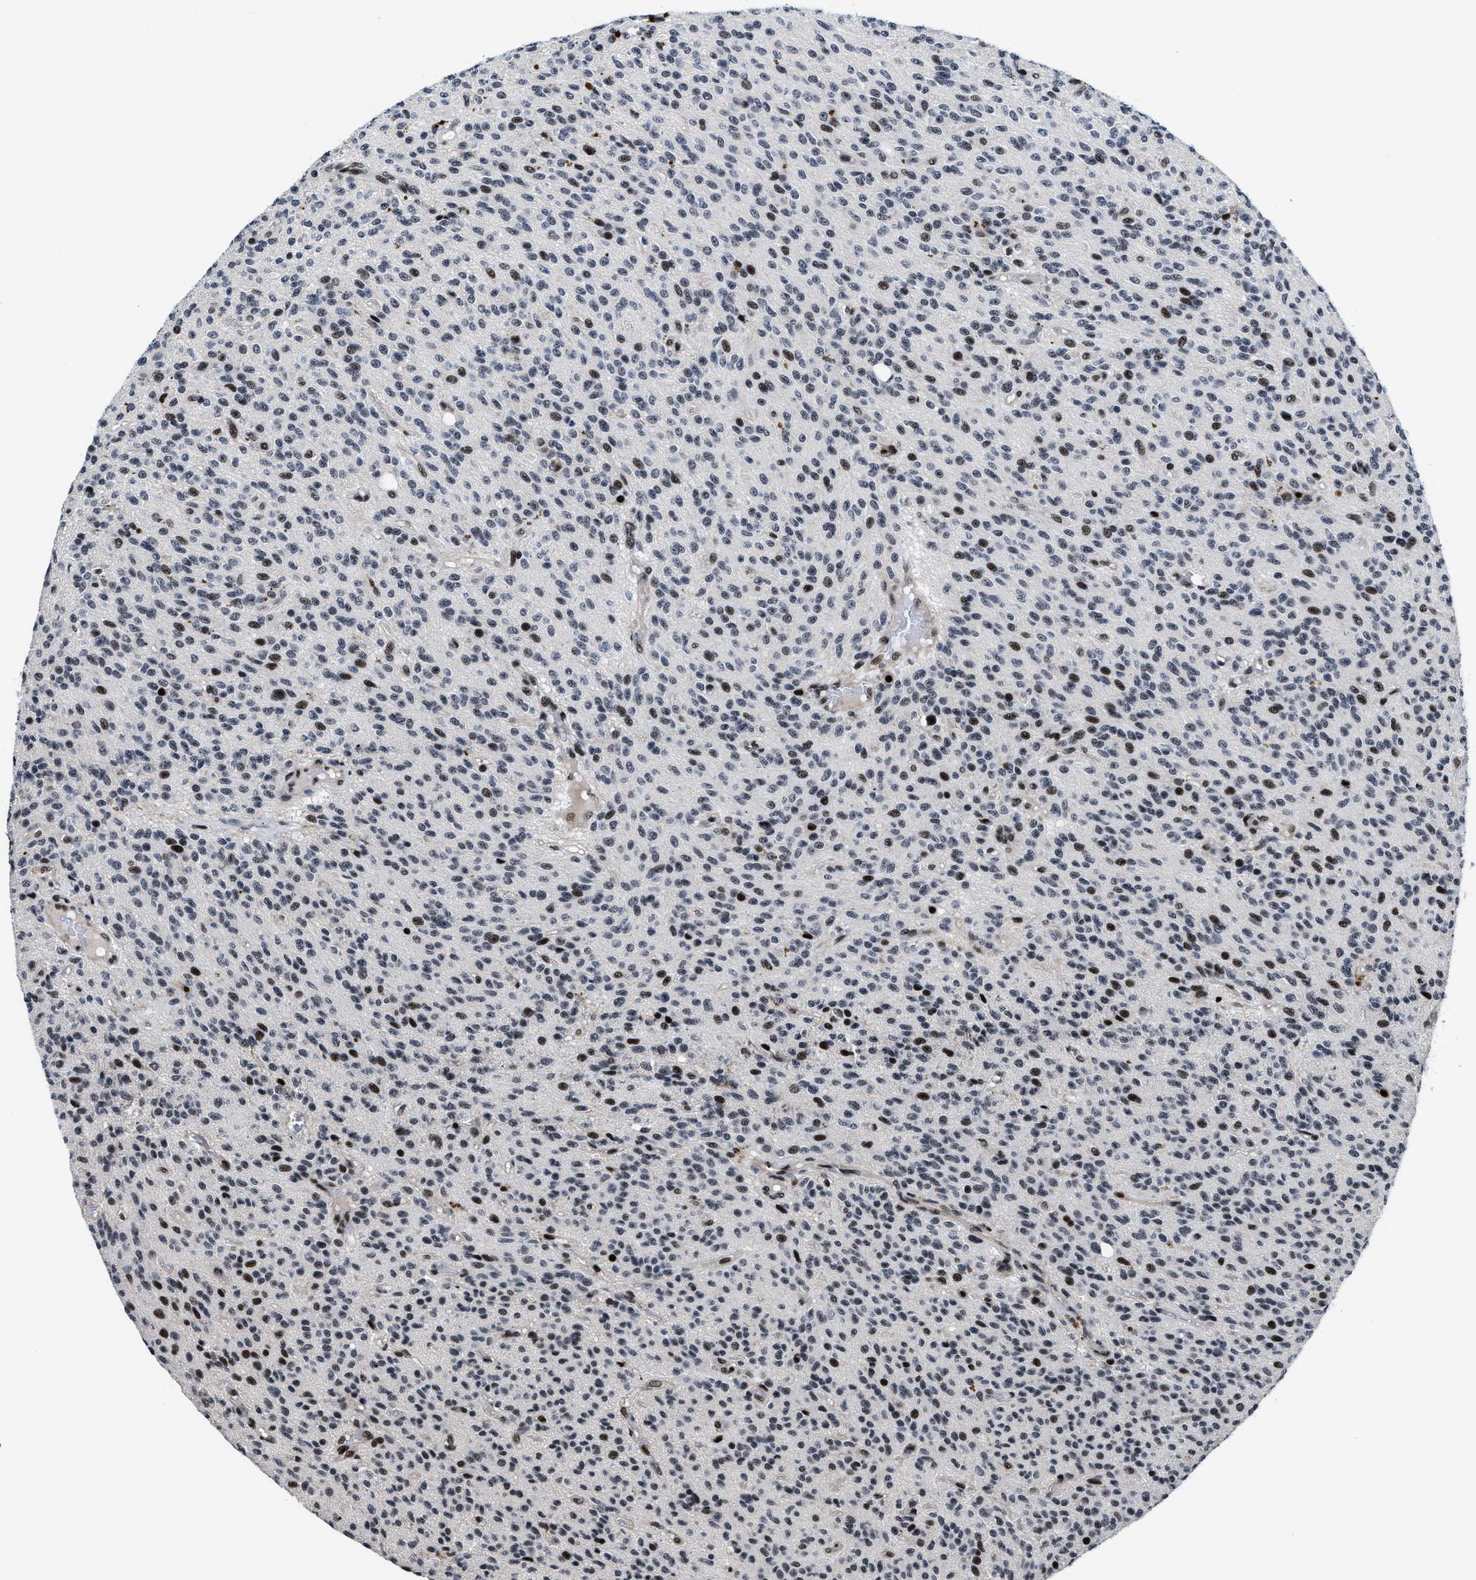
{"staining": {"intensity": "moderate", "quantity": "25%-75%", "location": "nuclear"}, "tissue": "glioma", "cell_type": "Tumor cells", "image_type": "cancer", "snomed": [{"axis": "morphology", "description": "Glioma, malignant, High grade"}, {"axis": "topography", "description": "Brain"}], "caption": "A medium amount of moderate nuclear expression is identified in approximately 25%-75% of tumor cells in malignant high-grade glioma tissue.", "gene": "ZNF233", "patient": {"sex": "male", "age": 34}}